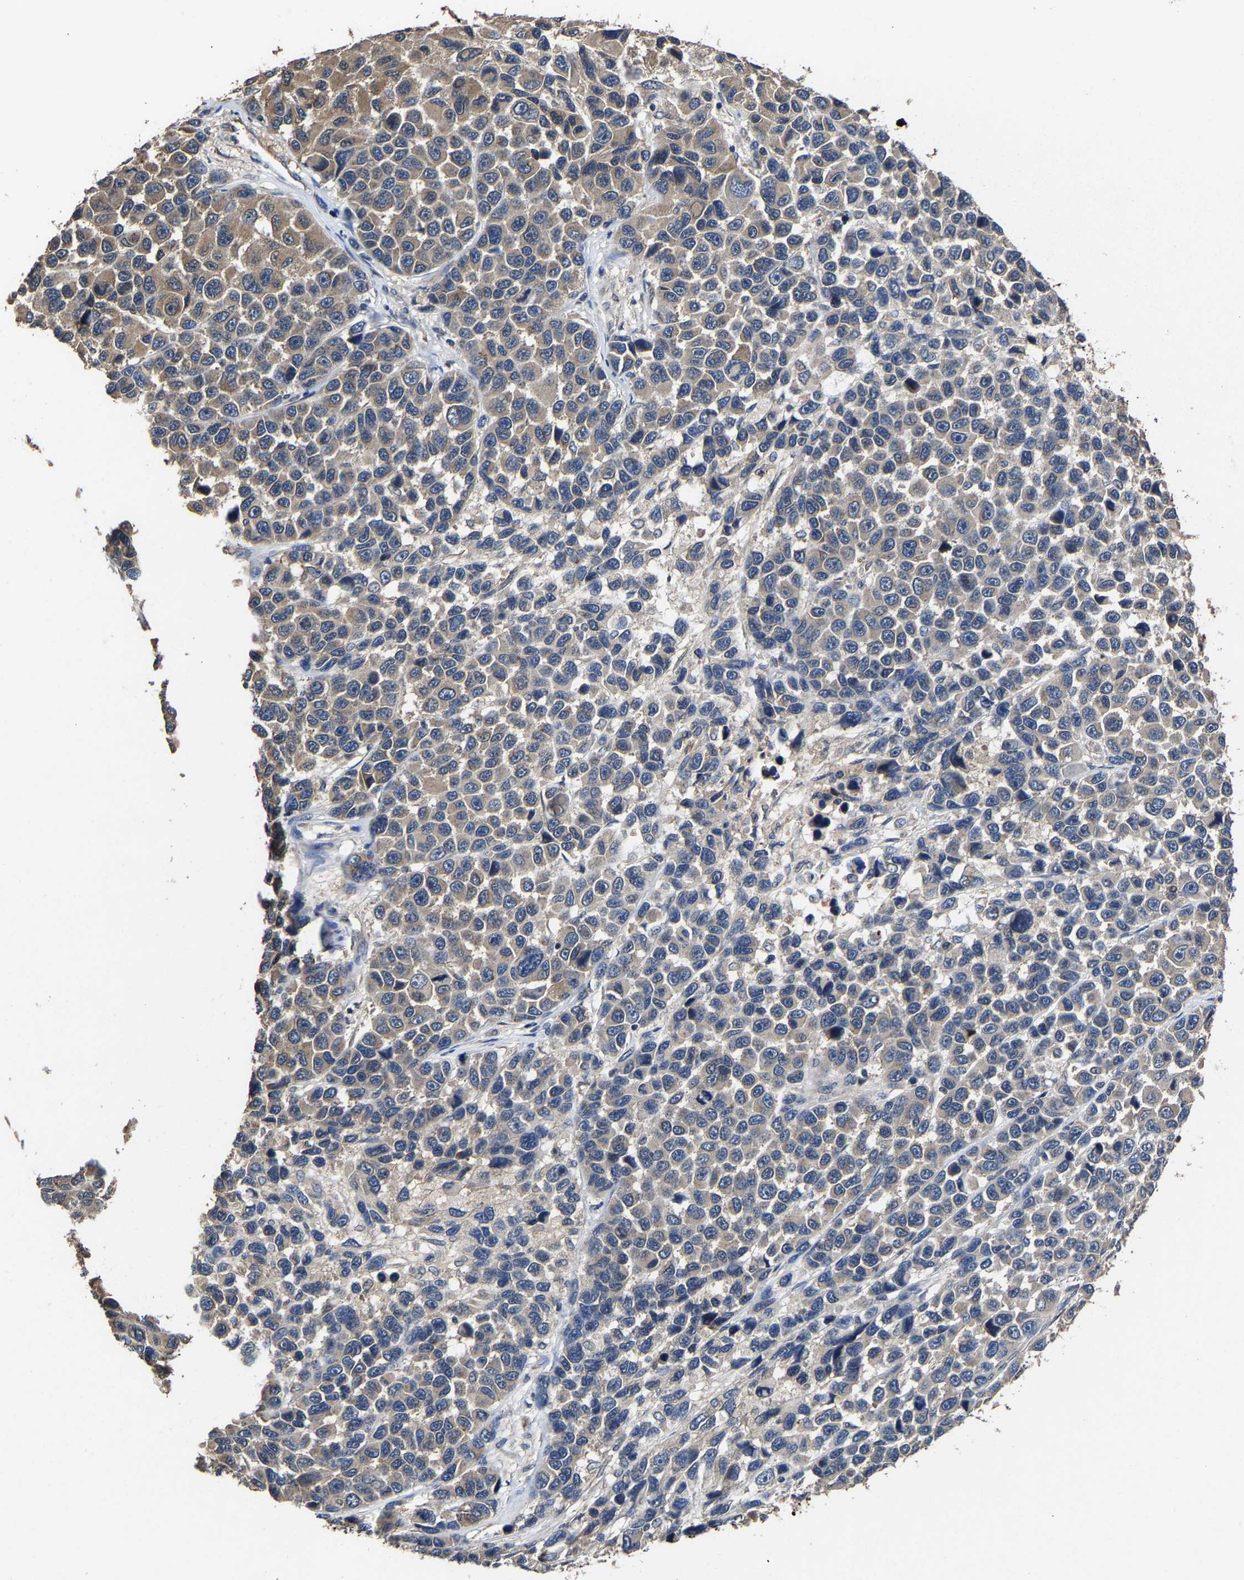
{"staining": {"intensity": "weak", "quantity": "<25%", "location": "cytoplasmic/membranous"}, "tissue": "melanoma", "cell_type": "Tumor cells", "image_type": "cancer", "snomed": [{"axis": "morphology", "description": "Malignant melanoma, NOS"}, {"axis": "topography", "description": "Skin"}], "caption": "IHC micrograph of human malignant melanoma stained for a protein (brown), which displays no expression in tumor cells.", "gene": "EBAG9", "patient": {"sex": "male", "age": 53}}